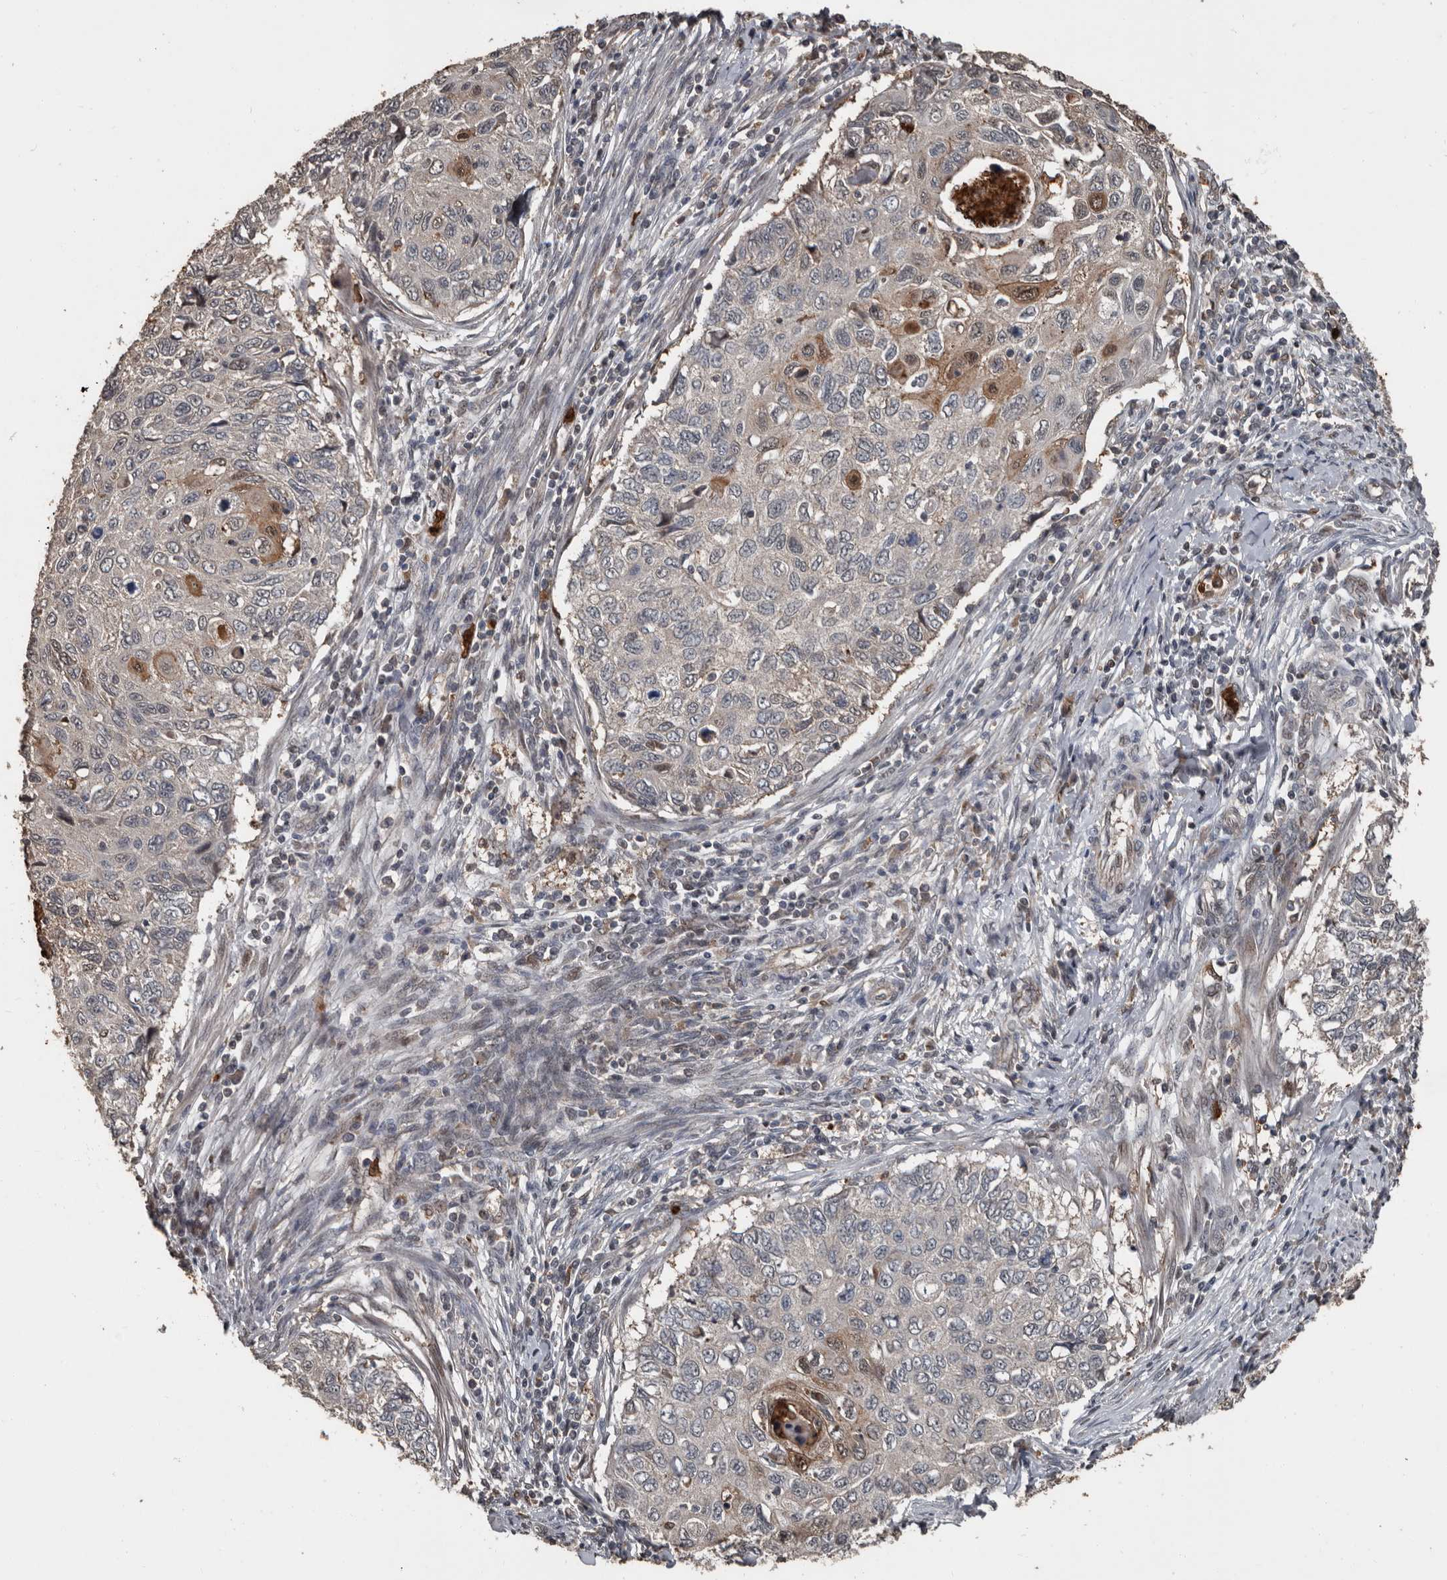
{"staining": {"intensity": "moderate", "quantity": "<25%", "location": "cytoplasmic/membranous,nuclear"}, "tissue": "cervical cancer", "cell_type": "Tumor cells", "image_type": "cancer", "snomed": [{"axis": "morphology", "description": "Squamous cell carcinoma, NOS"}, {"axis": "topography", "description": "Cervix"}], "caption": "Human cervical cancer stained for a protein (brown) exhibits moderate cytoplasmic/membranous and nuclear positive staining in approximately <25% of tumor cells.", "gene": "FSBP", "patient": {"sex": "female", "age": 70}}